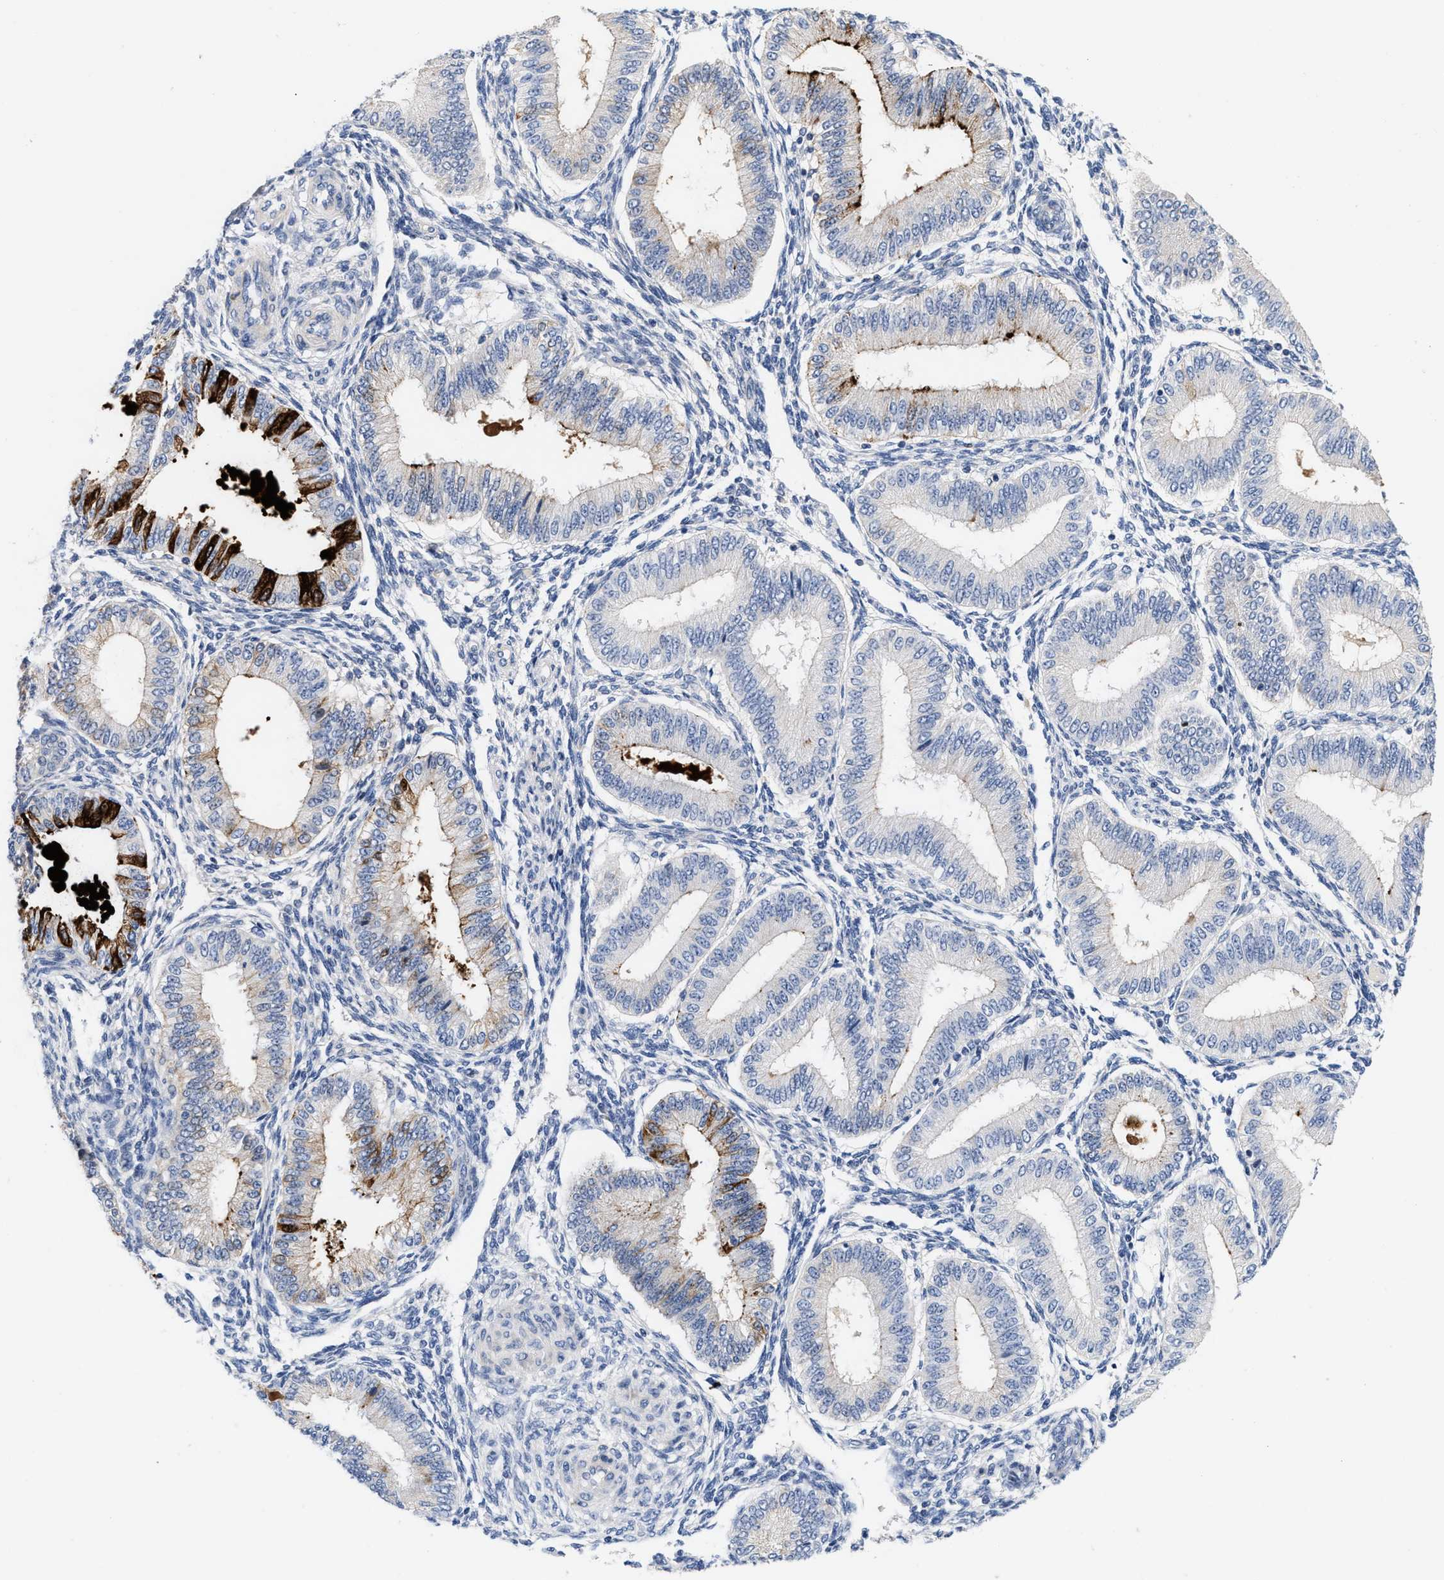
{"staining": {"intensity": "negative", "quantity": "none", "location": "none"}, "tissue": "endometrium", "cell_type": "Cells in endometrial stroma", "image_type": "normal", "snomed": [{"axis": "morphology", "description": "Normal tissue, NOS"}, {"axis": "topography", "description": "Endometrium"}], "caption": "Immunohistochemistry (IHC) image of unremarkable human endometrium stained for a protein (brown), which shows no staining in cells in endometrial stroma. Nuclei are stained in blue.", "gene": "ACTL7B", "patient": {"sex": "female", "age": 39}}